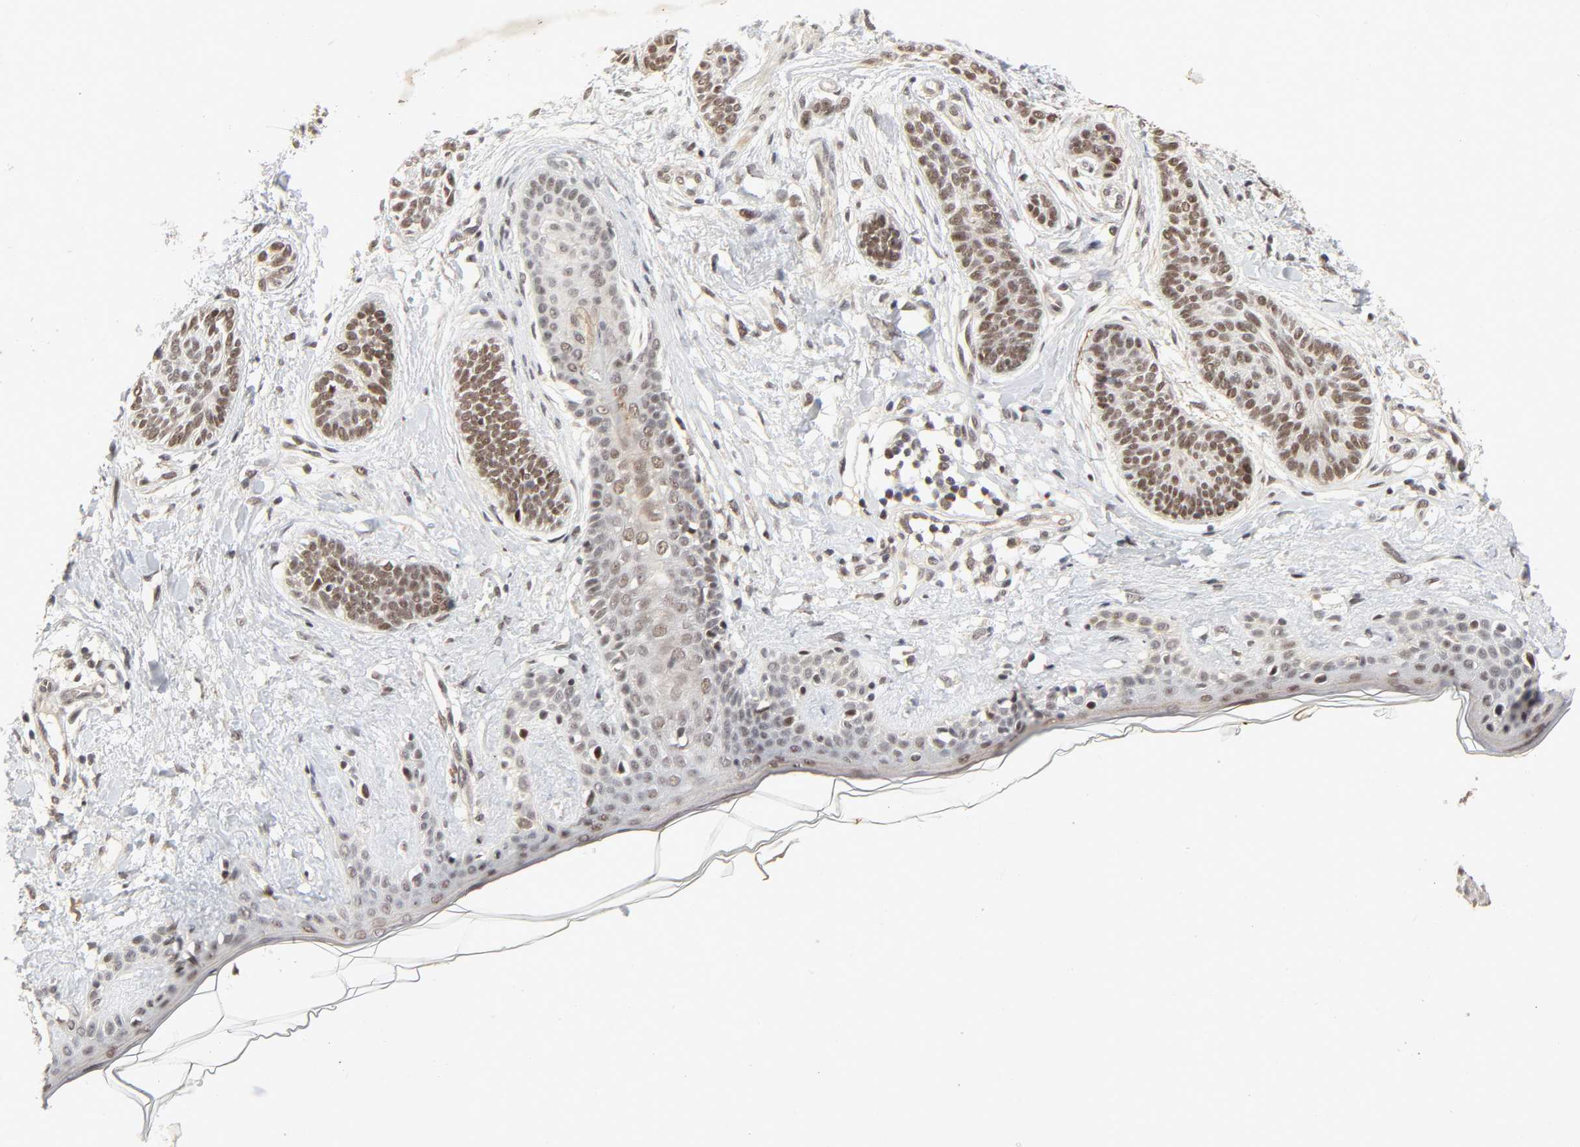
{"staining": {"intensity": "moderate", "quantity": ">75%", "location": "nuclear"}, "tissue": "skin cancer", "cell_type": "Tumor cells", "image_type": "cancer", "snomed": [{"axis": "morphology", "description": "Normal tissue, NOS"}, {"axis": "morphology", "description": "Basal cell carcinoma"}, {"axis": "topography", "description": "Skin"}], "caption": "This photomicrograph exhibits IHC staining of human basal cell carcinoma (skin), with medium moderate nuclear positivity in approximately >75% of tumor cells.", "gene": "ZKSCAN8", "patient": {"sex": "male", "age": 63}}